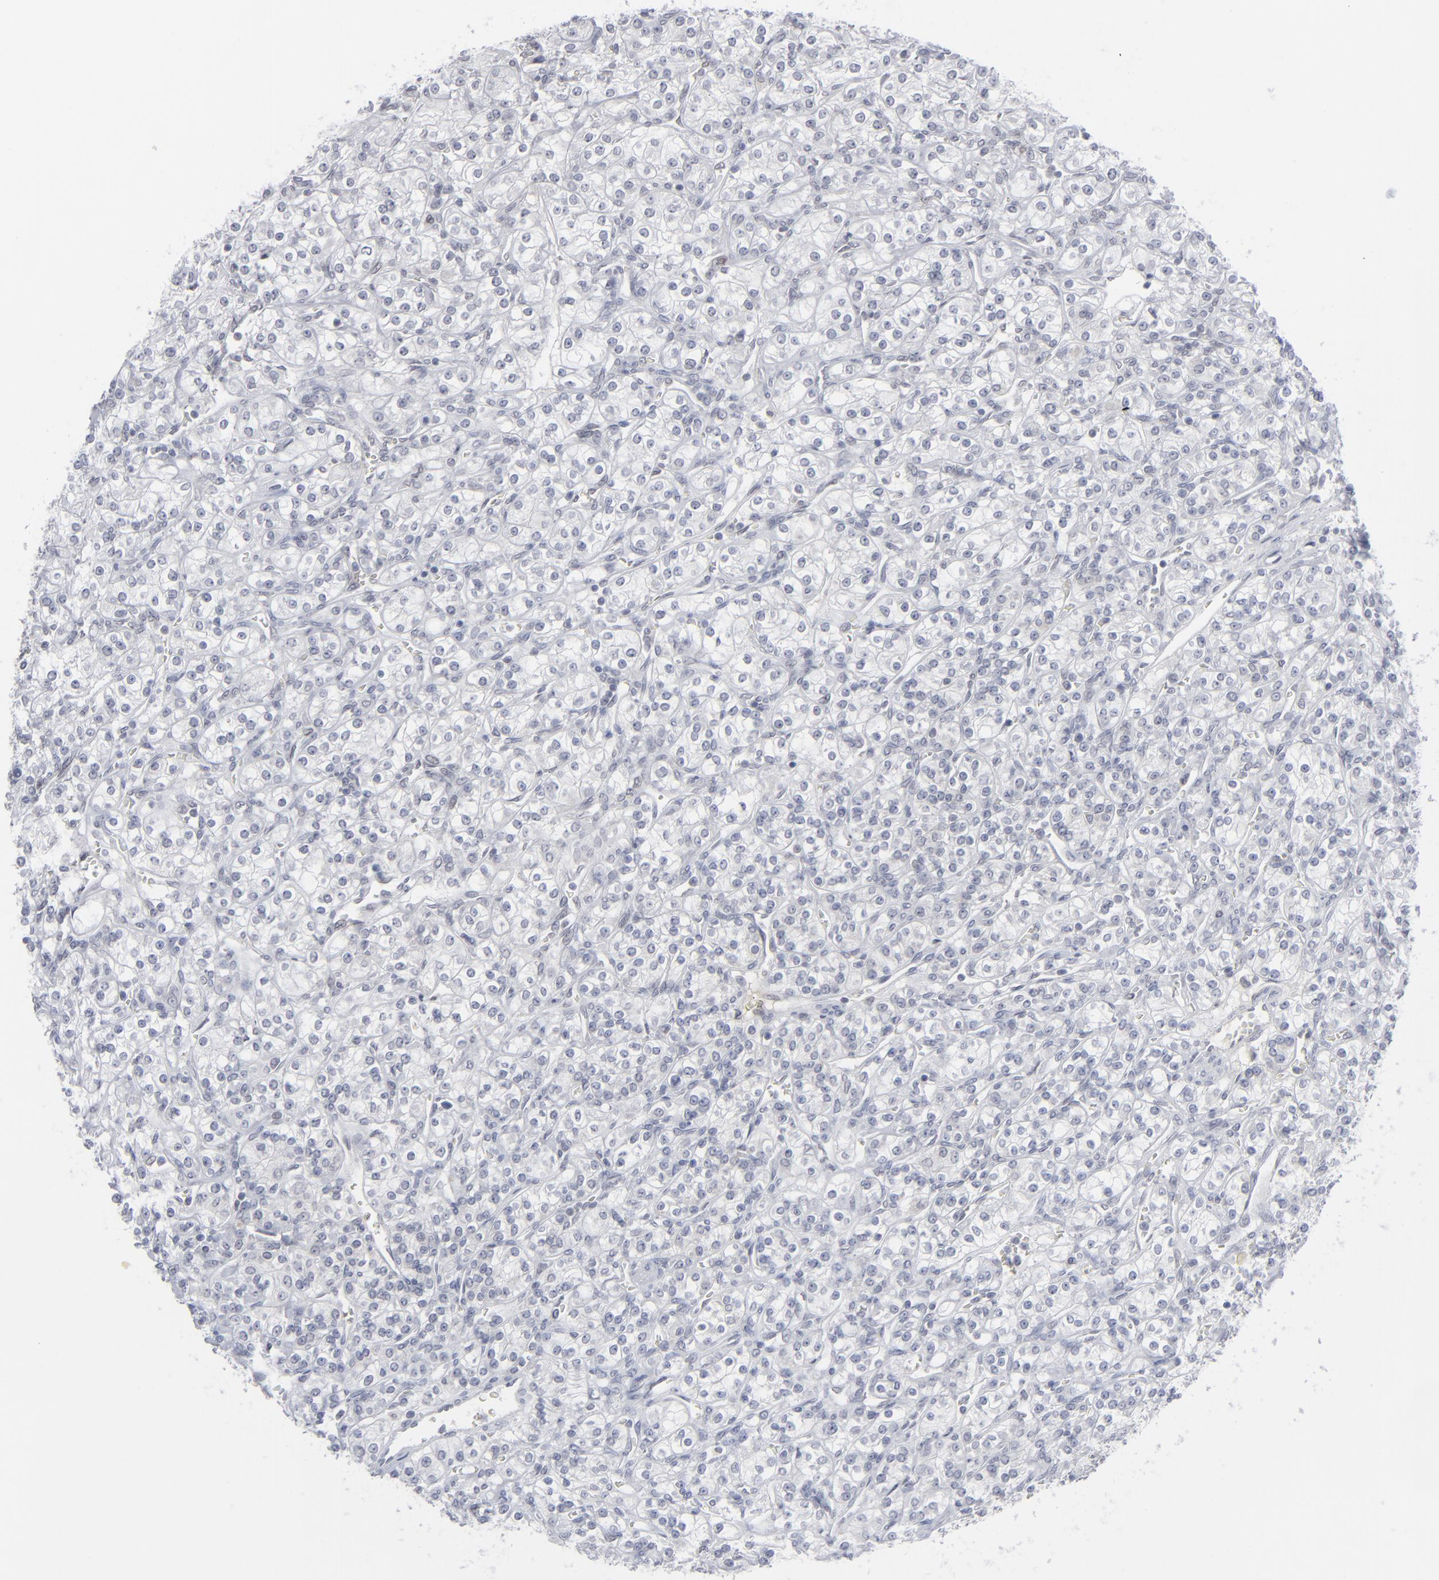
{"staining": {"intensity": "negative", "quantity": "none", "location": "none"}, "tissue": "renal cancer", "cell_type": "Tumor cells", "image_type": "cancer", "snomed": [{"axis": "morphology", "description": "Adenocarcinoma, NOS"}, {"axis": "topography", "description": "Kidney"}], "caption": "DAB (3,3'-diaminobenzidine) immunohistochemical staining of renal cancer (adenocarcinoma) shows no significant positivity in tumor cells. The staining is performed using DAB (3,3'-diaminobenzidine) brown chromogen with nuclei counter-stained in using hematoxylin.", "gene": "NUP88", "patient": {"sex": "male", "age": 77}}